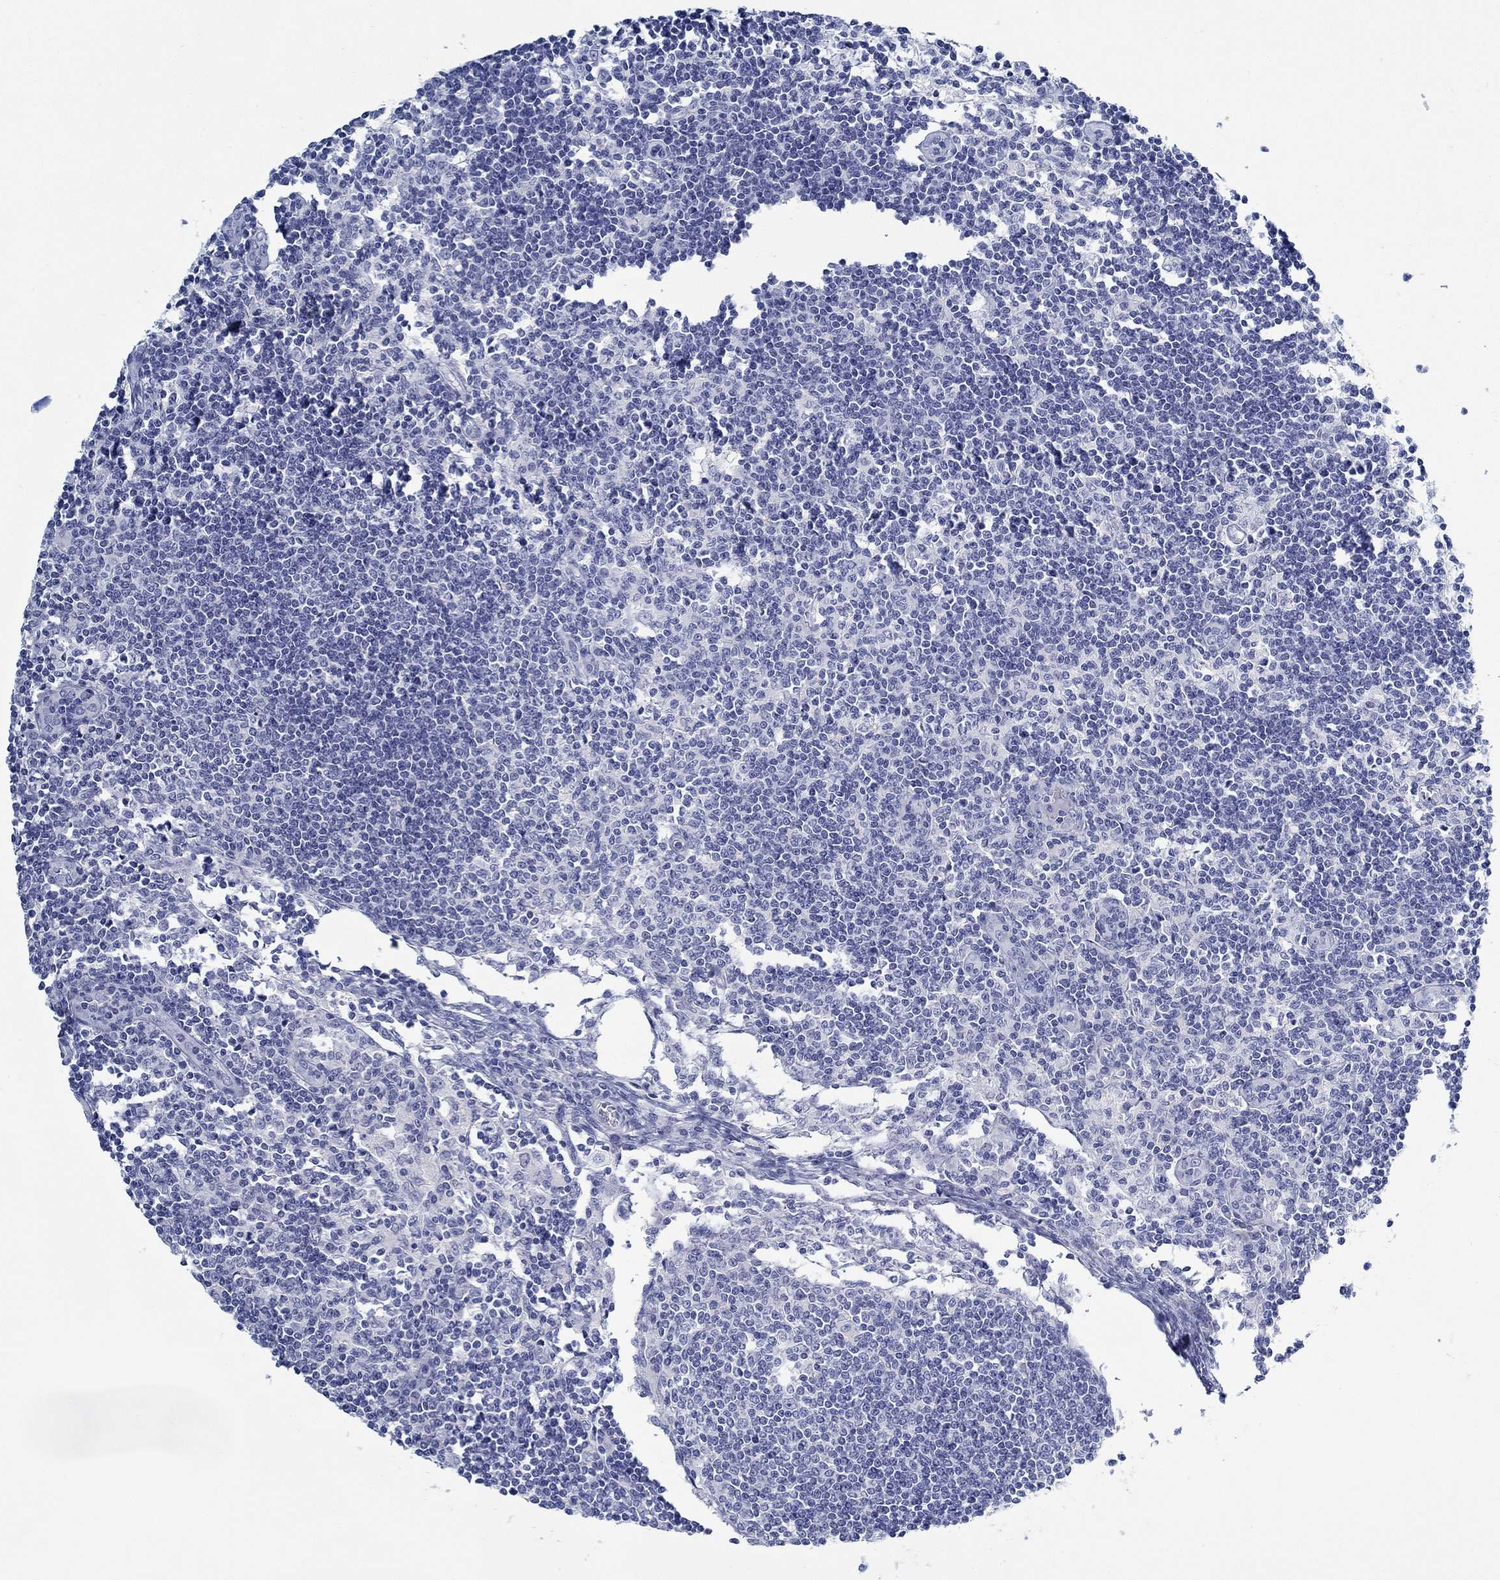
{"staining": {"intensity": "negative", "quantity": "none", "location": "none"}, "tissue": "lymph node", "cell_type": "Non-germinal center cells", "image_type": "normal", "snomed": [{"axis": "morphology", "description": "Normal tissue, NOS"}, {"axis": "topography", "description": "Lymph node"}], "caption": "DAB (3,3'-diaminobenzidine) immunohistochemical staining of benign lymph node demonstrates no significant staining in non-germinal center cells. (DAB (3,3'-diaminobenzidine) IHC with hematoxylin counter stain).", "gene": "PAX9", "patient": {"sex": "male", "age": 59}}